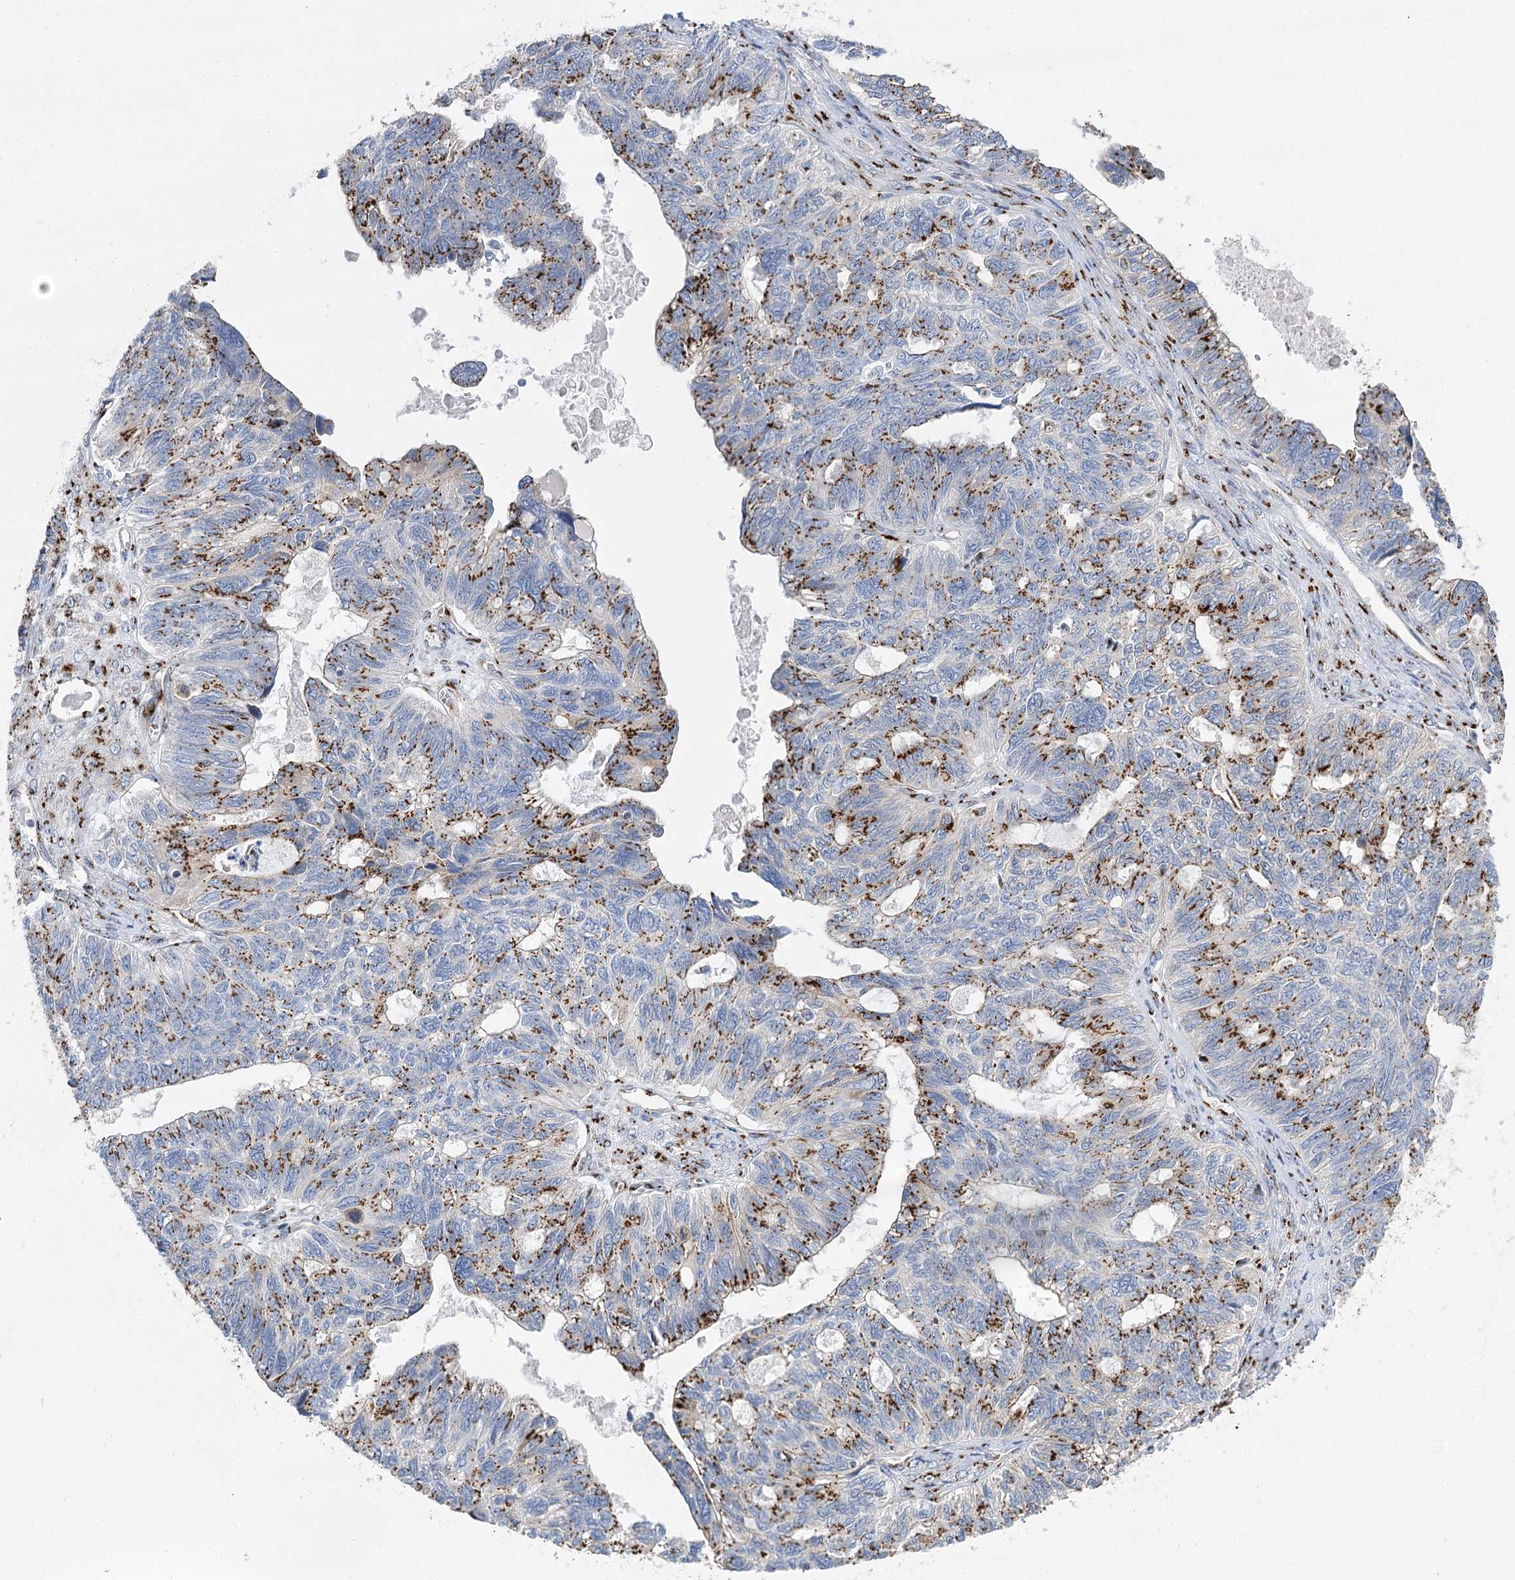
{"staining": {"intensity": "strong", "quantity": "25%-75%", "location": "cytoplasmic/membranous"}, "tissue": "ovarian cancer", "cell_type": "Tumor cells", "image_type": "cancer", "snomed": [{"axis": "morphology", "description": "Cystadenocarcinoma, serous, NOS"}, {"axis": "topography", "description": "Ovary"}], "caption": "IHC (DAB) staining of human ovarian serous cystadenocarcinoma exhibits strong cytoplasmic/membranous protein expression in about 25%-75% of tumor cells.", "gene": "TMEM165", "patient": {"sex": "female", "age": 79}}